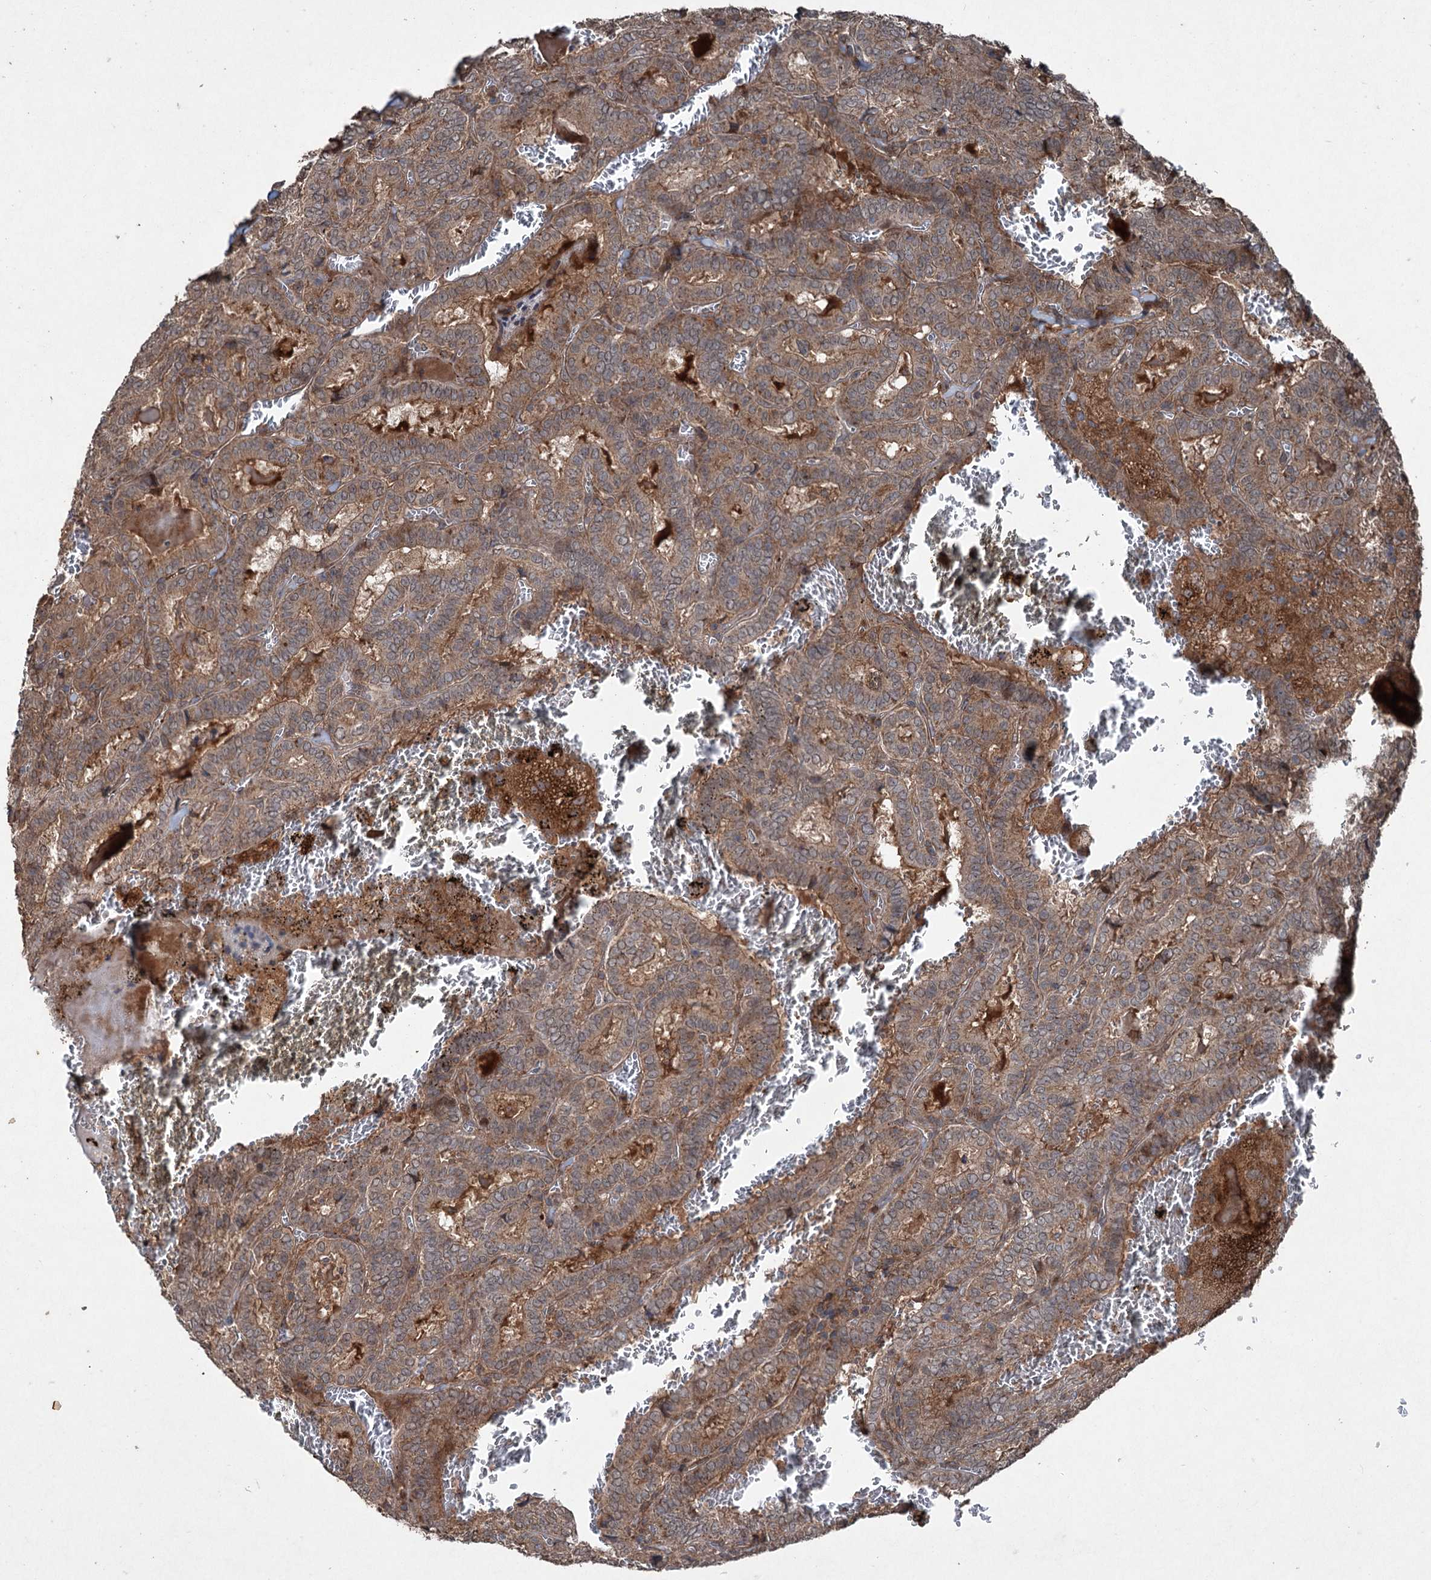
{"staining": {"intensity": "moderate", "quantity": ">75%", "location": "cytoplasmic/membranous"}, "tissue": "thyroid cancer", "cell_type": "Tumor cells", "image_type": "cancer", "snomed": [{"axis": "morphology", "description": "Papillary adenocarcinoma, NOS"}, {"axis": "topography", "description": "Thyroid gland"}], "caption": "Brown immunohistochemical staining in human thyroid cancer (papillary adenocarcinoma) displays moderate cytoplasmic/membranous positivity in about >75% of tumor cells.", "gene": "ALAS1", "patient": {"sex": "female", "age": 72}}